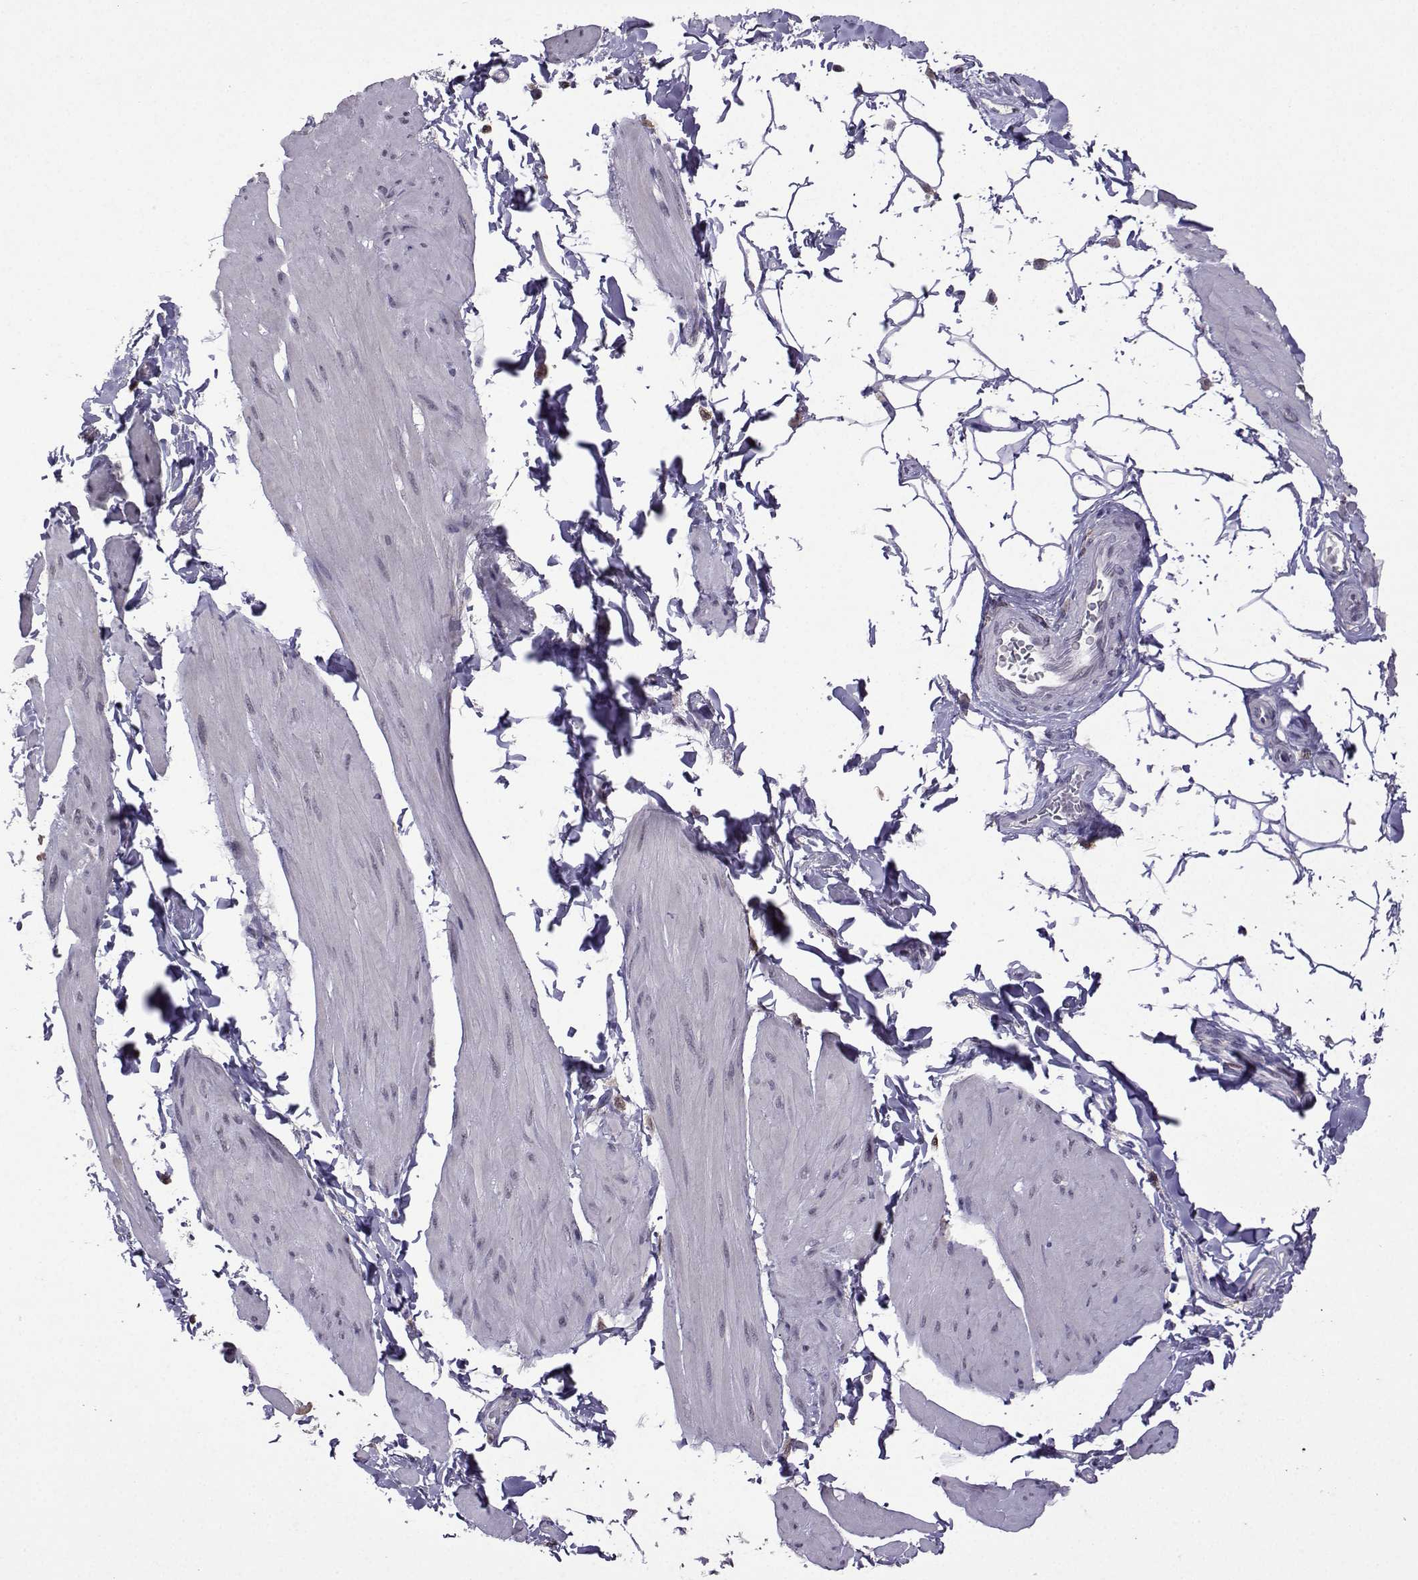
{"staining": {"intensity": "negative", "quantity": "none", "location": "none"}, "tissue": "smooth muscle", "cell_type": "Smooth muscle cells", "image_type": "normal", "snomed": [{"axis": "morphology", "description": "Normal tissue, NOS"}, {"axis": "topography", "description": "Adipose tissue"}, {"axis": "topography", "description": "Smooth muscle"}, {"axis": "topography", "description": "Peripheral nerve tissue"}], "caption": "The immunohistochemistry micrograph has no significant expression in smooth muscle cells of smooth muscle.", "gene": "CCL28", "patient": {"sex": "male", "age": 83}}